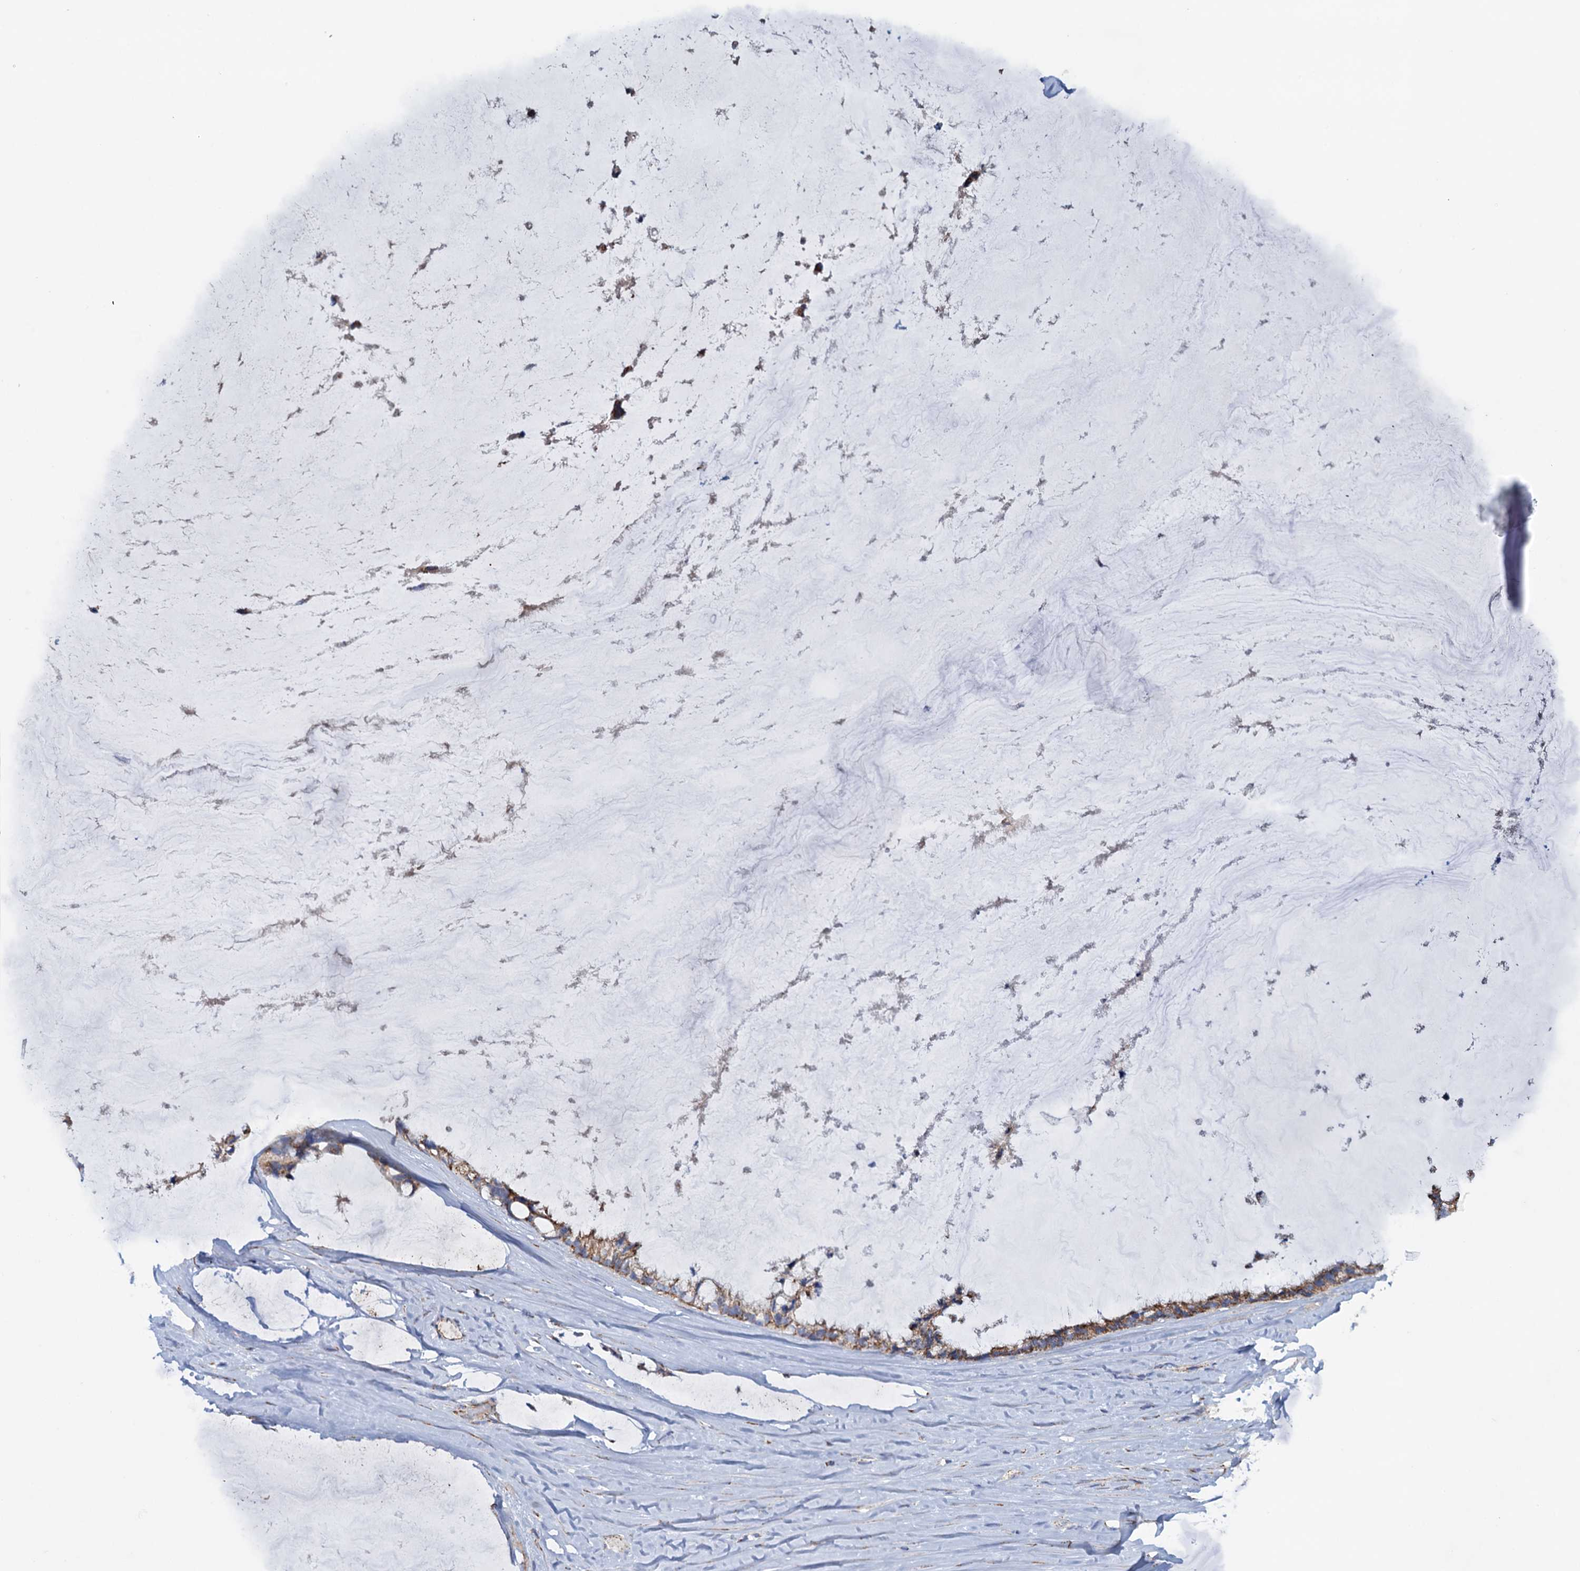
{"staining": {"intensity": "moderate", "quantity": ">75%", "location": "cytoplasmic/membranous"}, "tissue": "ovarian cancer", "cell_type": "Tumor cells", "image_type": "cancer", "snomed": [{"axis": "morphology", "description": "Cystadenocarcinoma, mucinous, NOS"}, {"axis": "topography", "description": "Ovary"}], "caption": "A brown stain shows moderate cytoplasmic/membranous staining of a protein in ovarian cancer (mucinous cystadenocarcinoma) tumor cells.", "gene": "GTPBP3", "patient": {"sex": "female", "age": 39}}